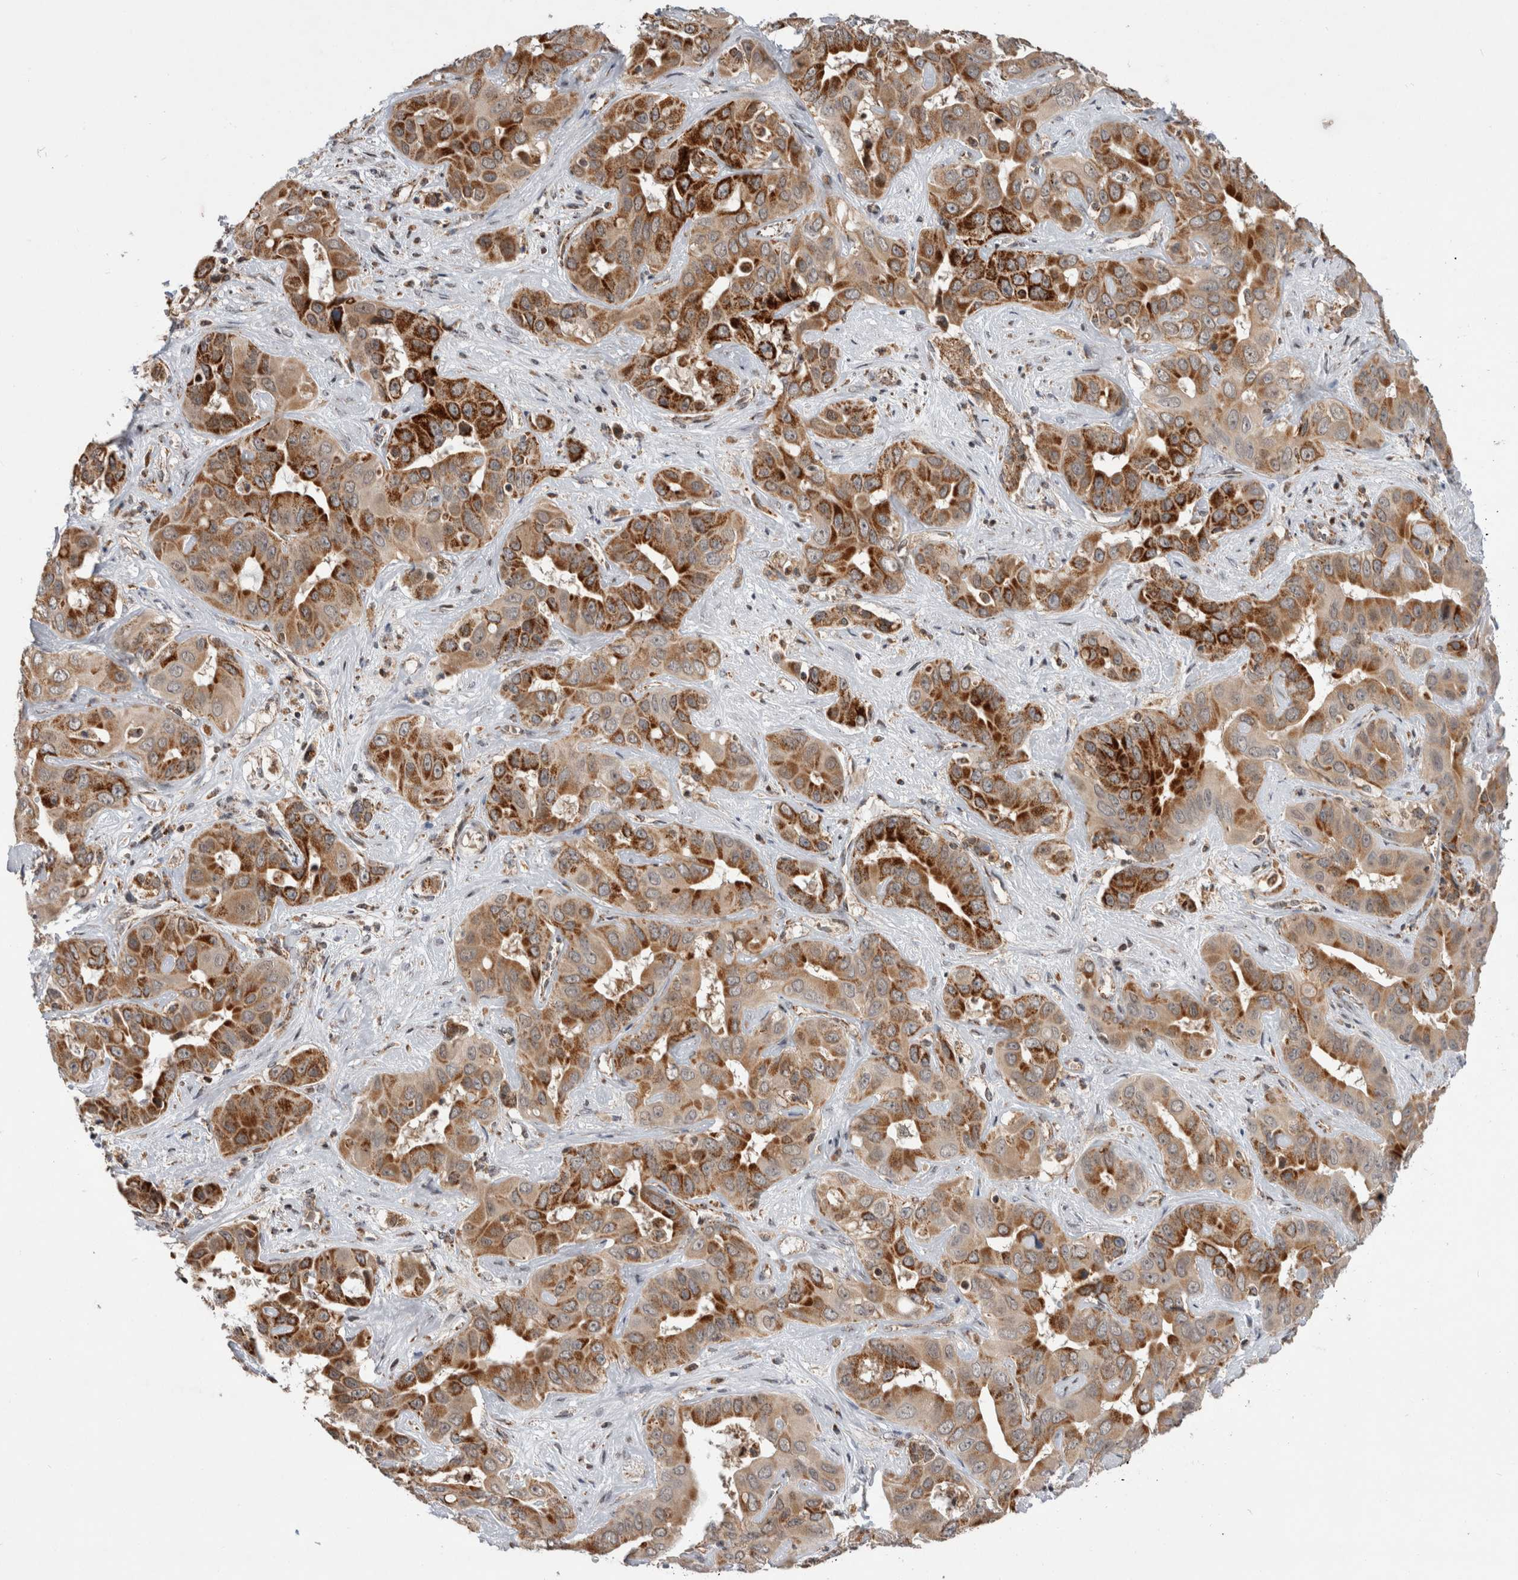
{"staining": {"intensity": "strong", "quantity": ">75%", "location": "cytoplasmic/membranous"}, "tissue": "liver cancer", "cell_type": "Tumor cells", "image_type": "cancer", "snomed": [{"axis": "morphology", "description": "Cholangiocarcinoma"}, {"axis": "topography", "description": "Liver"}], "caption": "This micrograph displays immunohistochemistry staining of human liver cancer (cholangiocarcinoma), with high strong cytoplasmic/membranous staining in approximately >75% of tumor cells.", "gene": "MRPL37", "patient": {"sex": "female", "age": 52}}